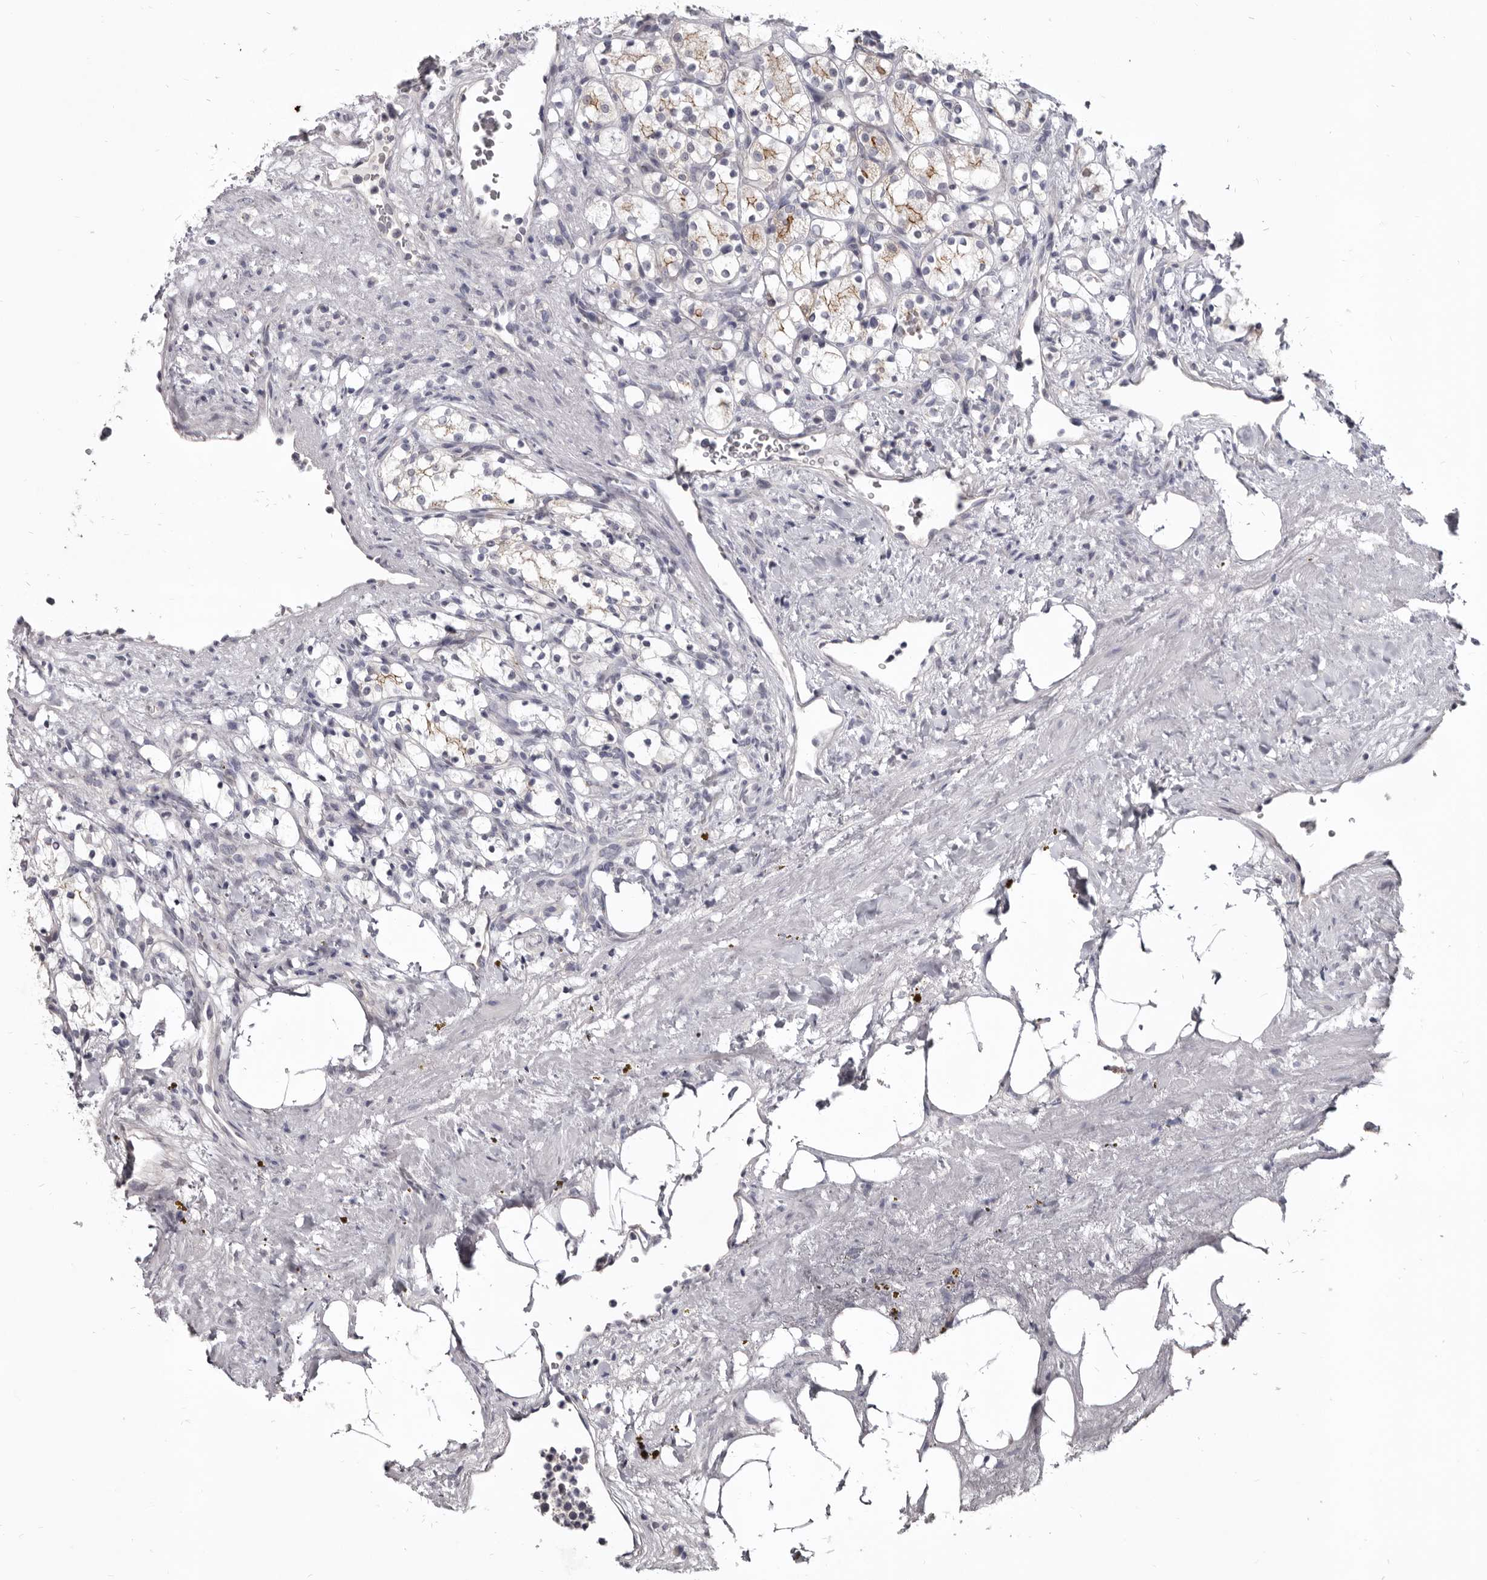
{"staining": {"intensity": "moderate", "quantity": "<25%", "location": "cytoplasmic/membranous"}, "tissue": "renal cancer", "cell_type": "Tumor cells", "image_type": "cancer", "snomed": [{"axis": "morphology", "description": "Adenocarcinoma, NOS"}, {"axis": "topography", "description": "Kidney"}], "caption": "This is an image of immunohistochemistry staining of renal cancer (adenocarcinoma), which shows moderate positivity in the cytoplasmic/membranous of tumor cells.", "gene": "CGN", "patient": {"sex": "female", "age": 69}}